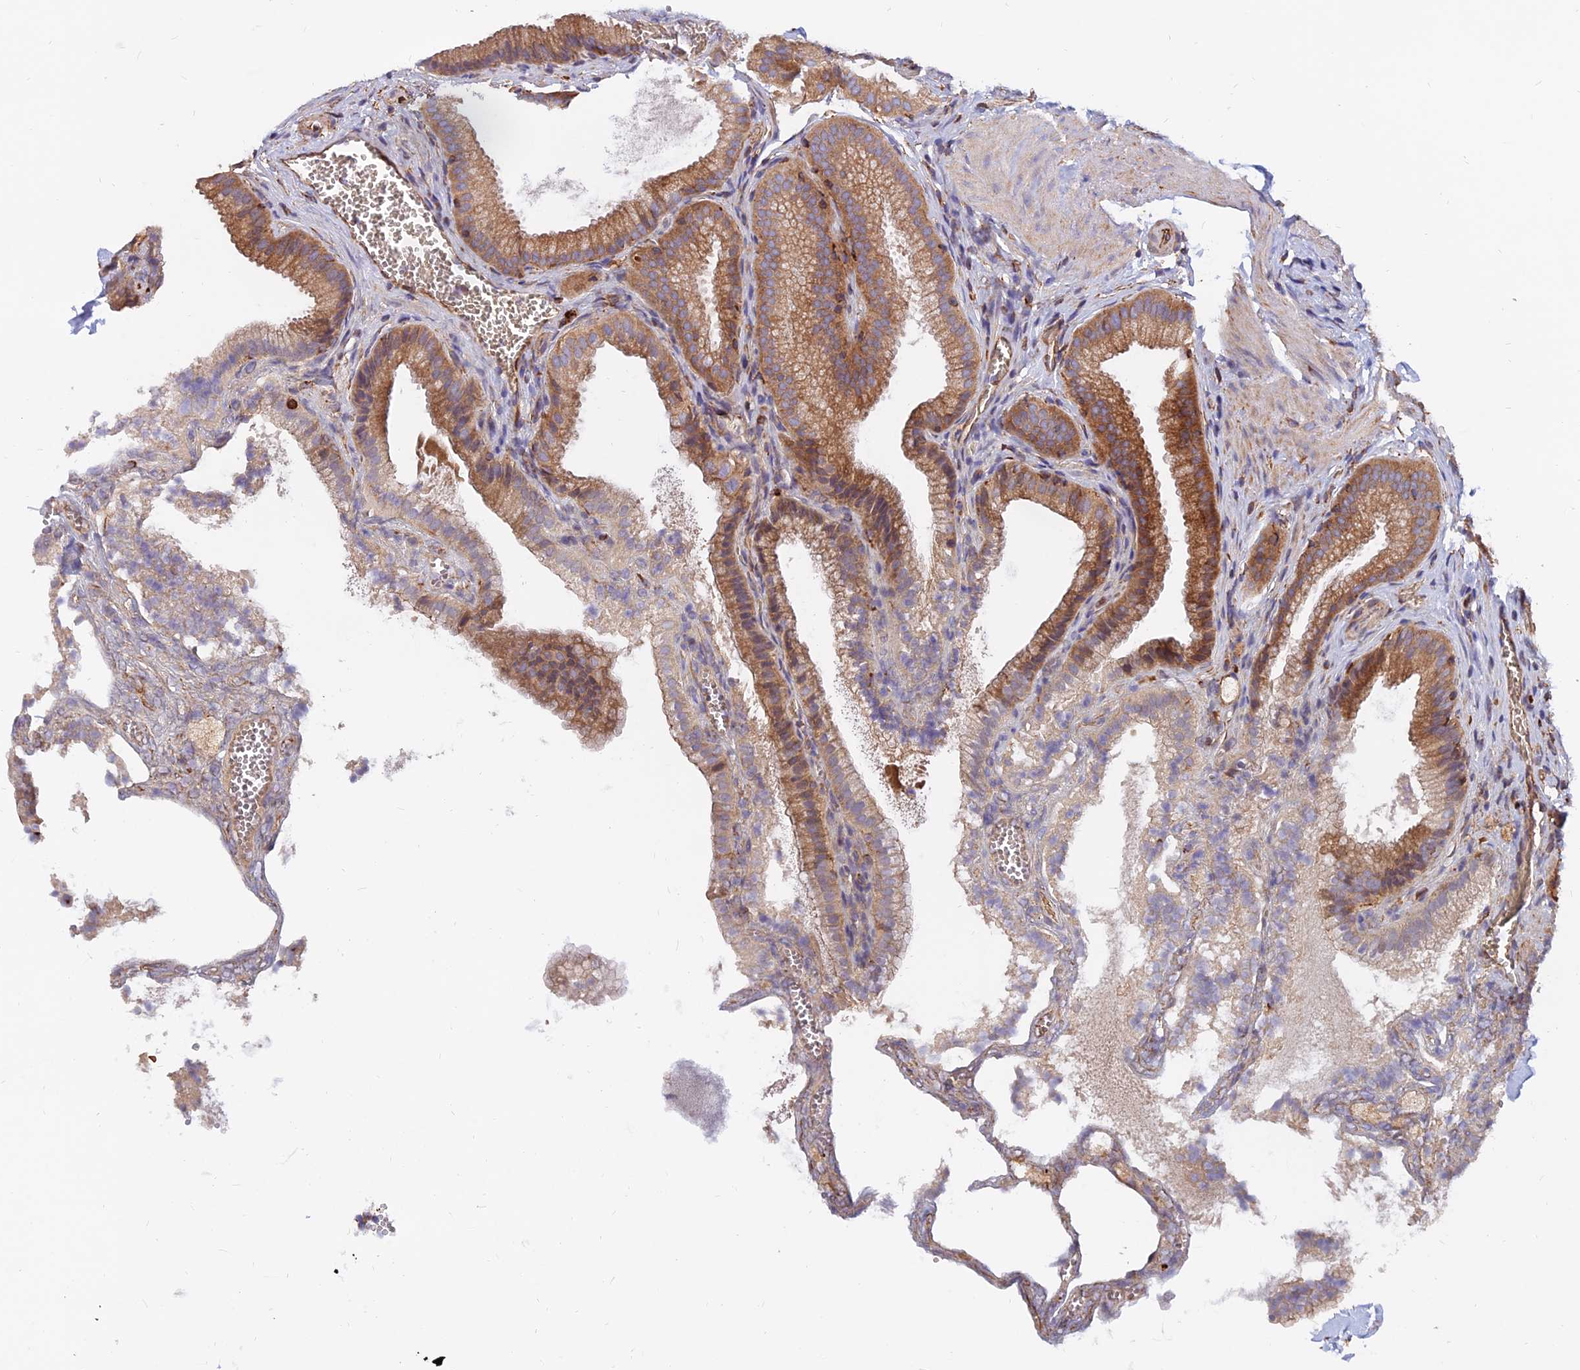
{"staining": {"intensity": "moderate", "quantity": ">75%", "location": "cytoplasmic/membranous"}, "tissue": "gallbladder", "cell_type": "Glandular cells", "image_type": "normal", "snomed": [{"axis": "morphology", "description": "Normal tissue, NOS"}, {"axis": "topography", "description": "Gallbladder"}], "caption": "Protein analysis of normal gallbladder exhibits moderate cytoplasmic/membranous positivity in approximately >75% of glandular cells.", "gene": "CDK18", "patient": {"sex": "male", "age": 38}}